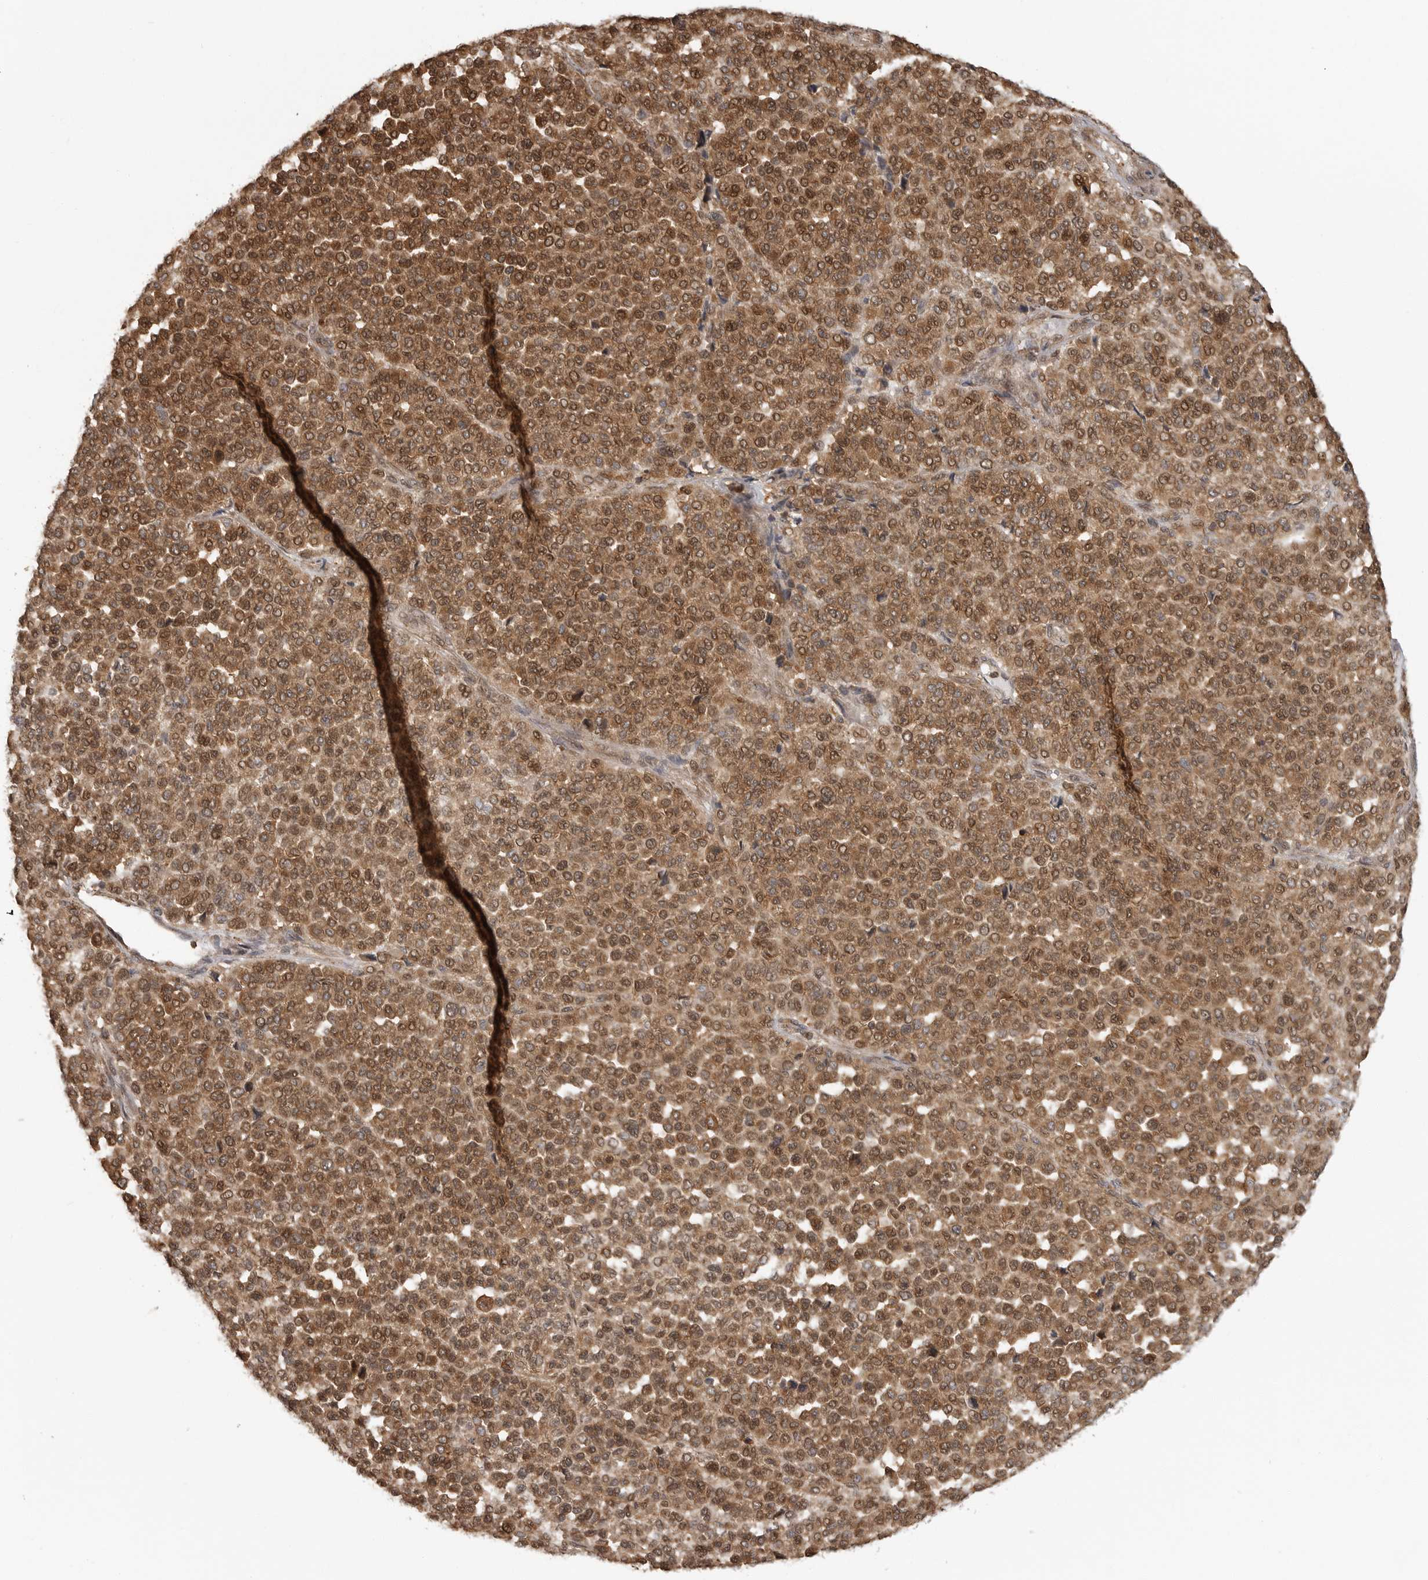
{"staining": {"intensity": "moderate", "quantity": ">75%", "location": "cytoplasmic/membranous,nuclear"}, "tissue": "melanoma", "cell_type": "Tumor cells", "image_type": "cancer", "snomed": [{"axis": "morphology", "description": "Malignant melanoma, Metastatic site"}, {"axis": "topography", "description": "Pancreas"}], "caption": "Protein analysis of malignant melanoma (metastatic site) tissue displays moderate cytoplasmic/membranous and nuclear expression in about >75% of tumor cells. (brown staining indicates protein expression, while blue staining denotes nuclei).", "gene": "ERN1", "patient": {"sex": "female", "age": 30}}